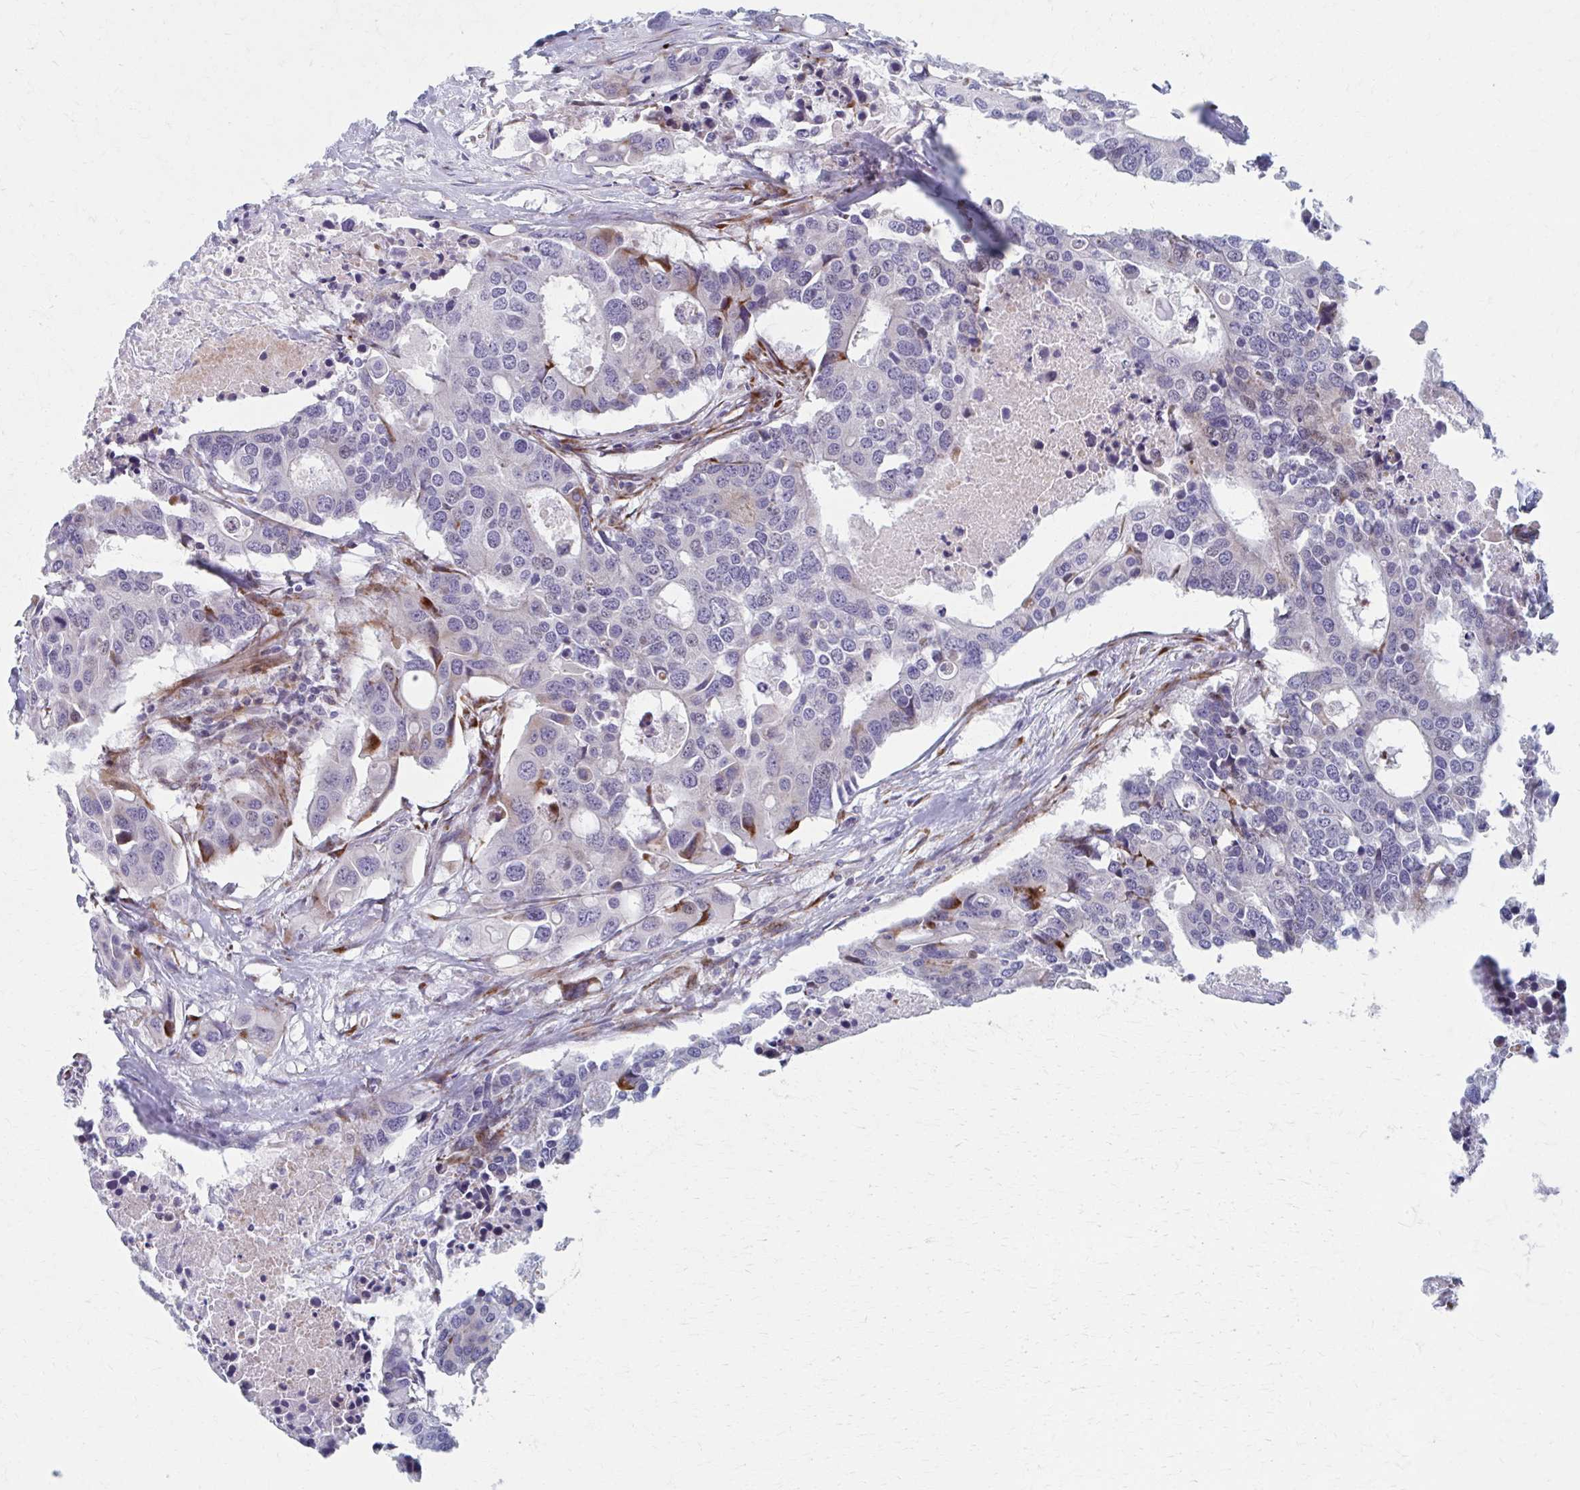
{"staining": {"intensity": "moderate", "quantity": "<25%", "location": "cytoplasmic/membranous"}, "tissue": "colorectal cancer", "cell_type": "Tumor cells", "image_type": "cancer", "snomed": [{"axis": "morphology", "description": "Adenocarcinoma, NOS"}, {"axis": "topography", "description": "Colon"}], "caption": "A brown stain highlights moderate cytoplasmic/membranous positivity of a protein in colorectal adenocarcinoma tumor cells.", "gene": "OLFM2", "patient": {"sex": "male", "age": 77}}